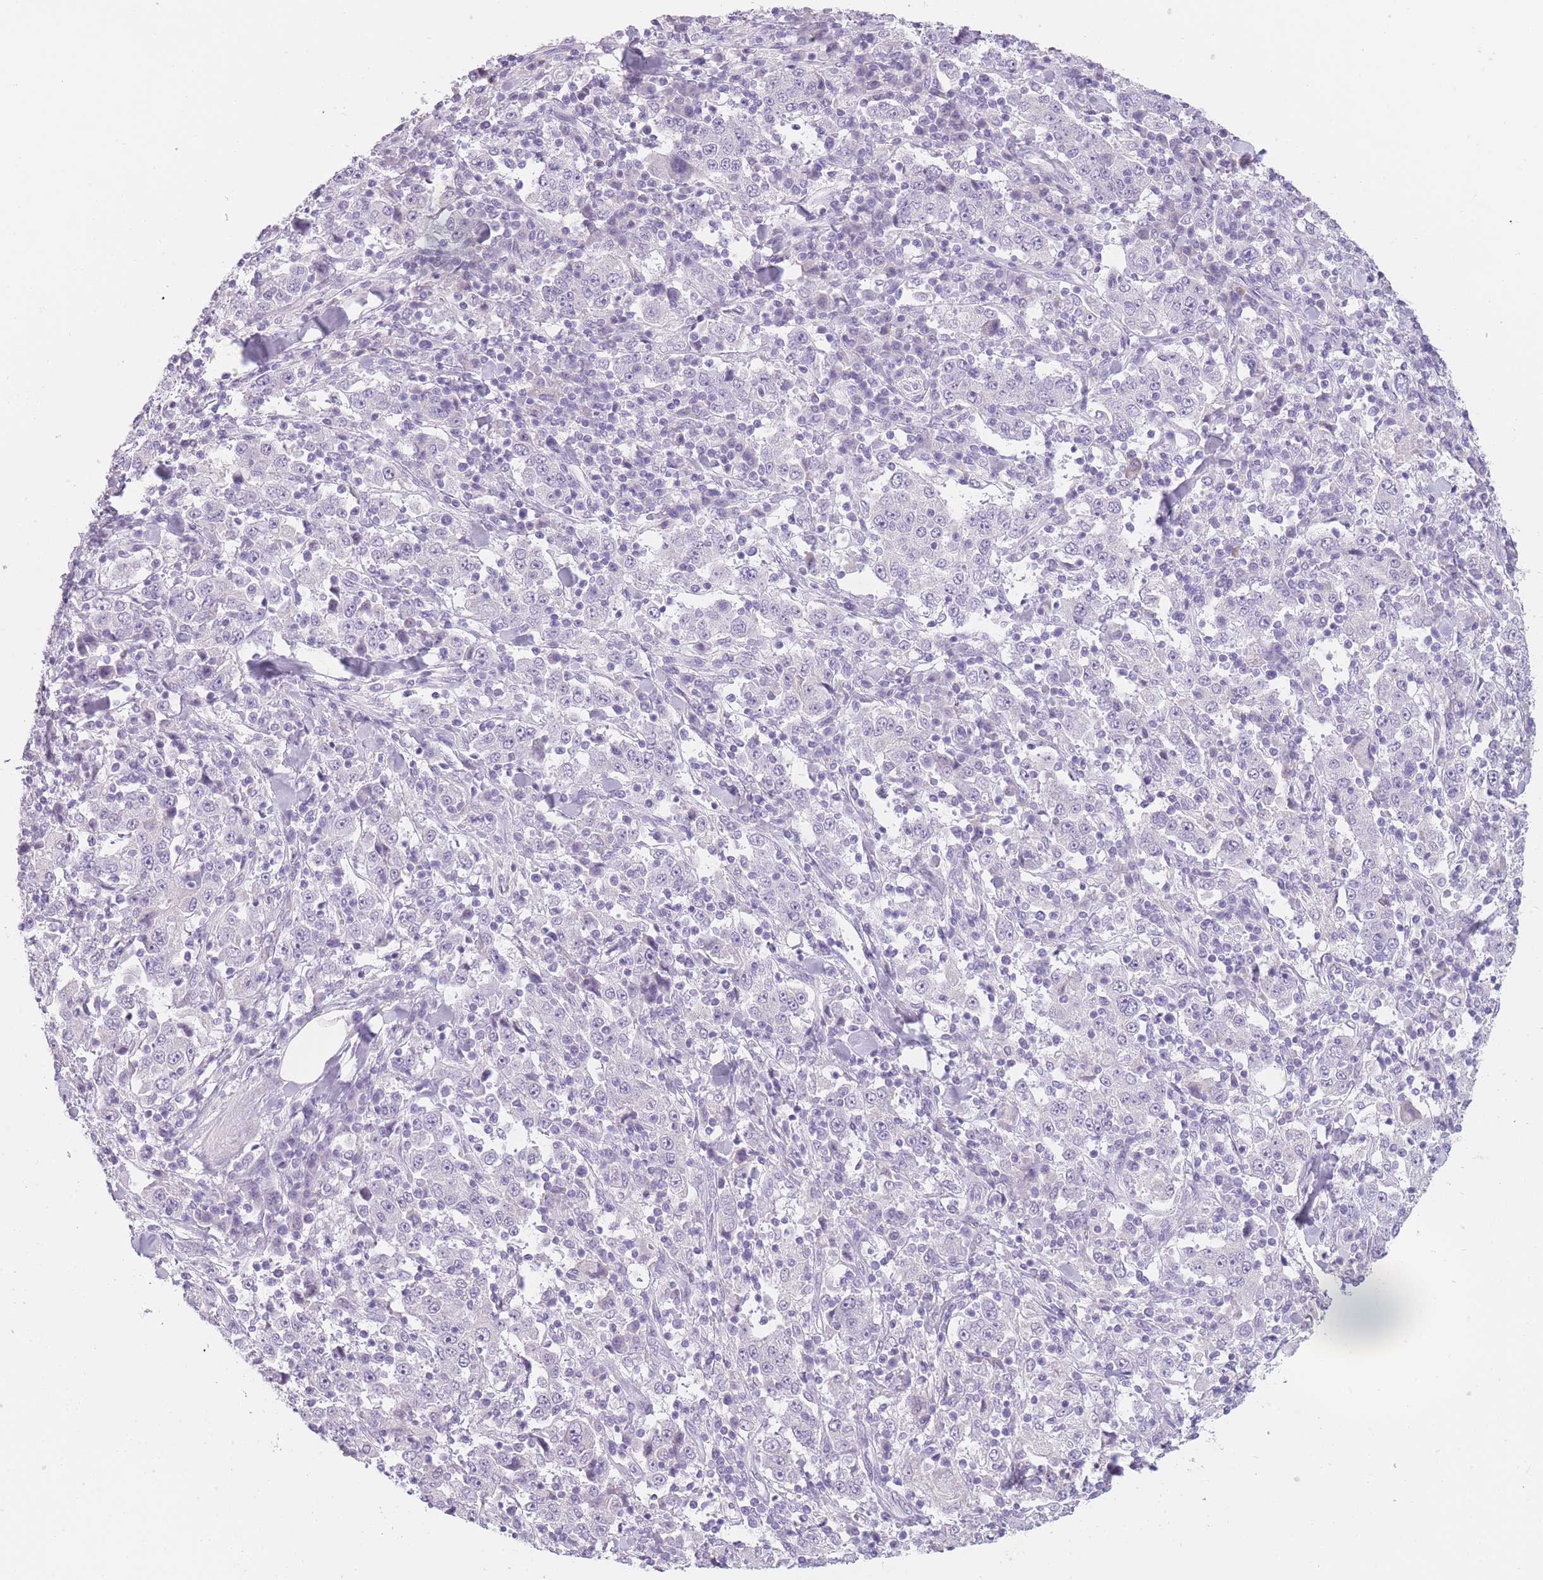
{"staining": {"intensity": "negative", "quantity": "none", "location": "none"}, "tissue": "stomach cancer", "cell_type": "Tumor cells", "image_type": "cancer", "snomed": [{"axis": "morphology", "description": "Normal tissue, NOS"}, {"axis": "morphology", "description": "Adenocarcinoma, NOS"}, {"axis": "topography", "description": "Stomach, upper"}, {"axis": "topography", "description": "Stomach"}], "caption": "Stomach cancer stained for a protein using IHC demonstrates no positivity tumor cells.", "gene": "TMEM236", "patient": {"sex": "male", "age": 59}}